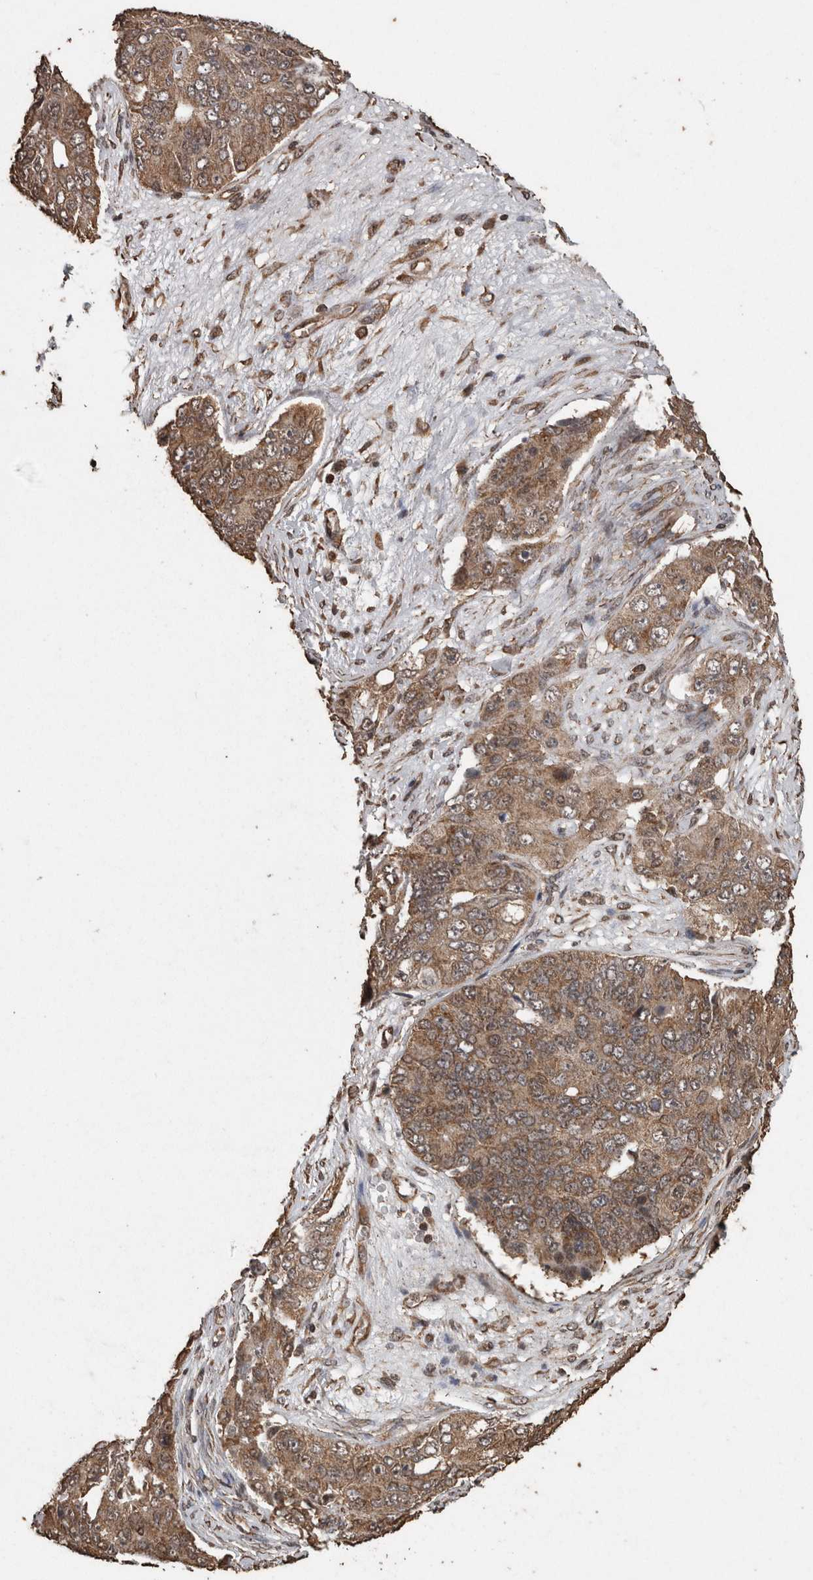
{"staining": {"intensity": "moderate", "quantity": ">75%", "location": "cytoplasmic/membranous"}, "tissue": "ovarian cancer", "cell_type": "Tumor cells", "image_type": "cancer", "snomed": [{"axis": "morphology", "description": "Carcinoma, endometroid"}, {"axis": "topography", "description": "Ovary"}], "caption": "Moderate cytoplasmic/membranous expression is present in approximately >75% of tumor cells in endometroid carcinoma (ovarian). The staining was performed using DAB (3,3'-diaminobenzidine) to visualize the protein expression in brown, while the nuclei were stained in blue with hematoxylin (Magnification: 20x).", "gene": "PINK1", "patient": {"sex": "female", "age": 51}}